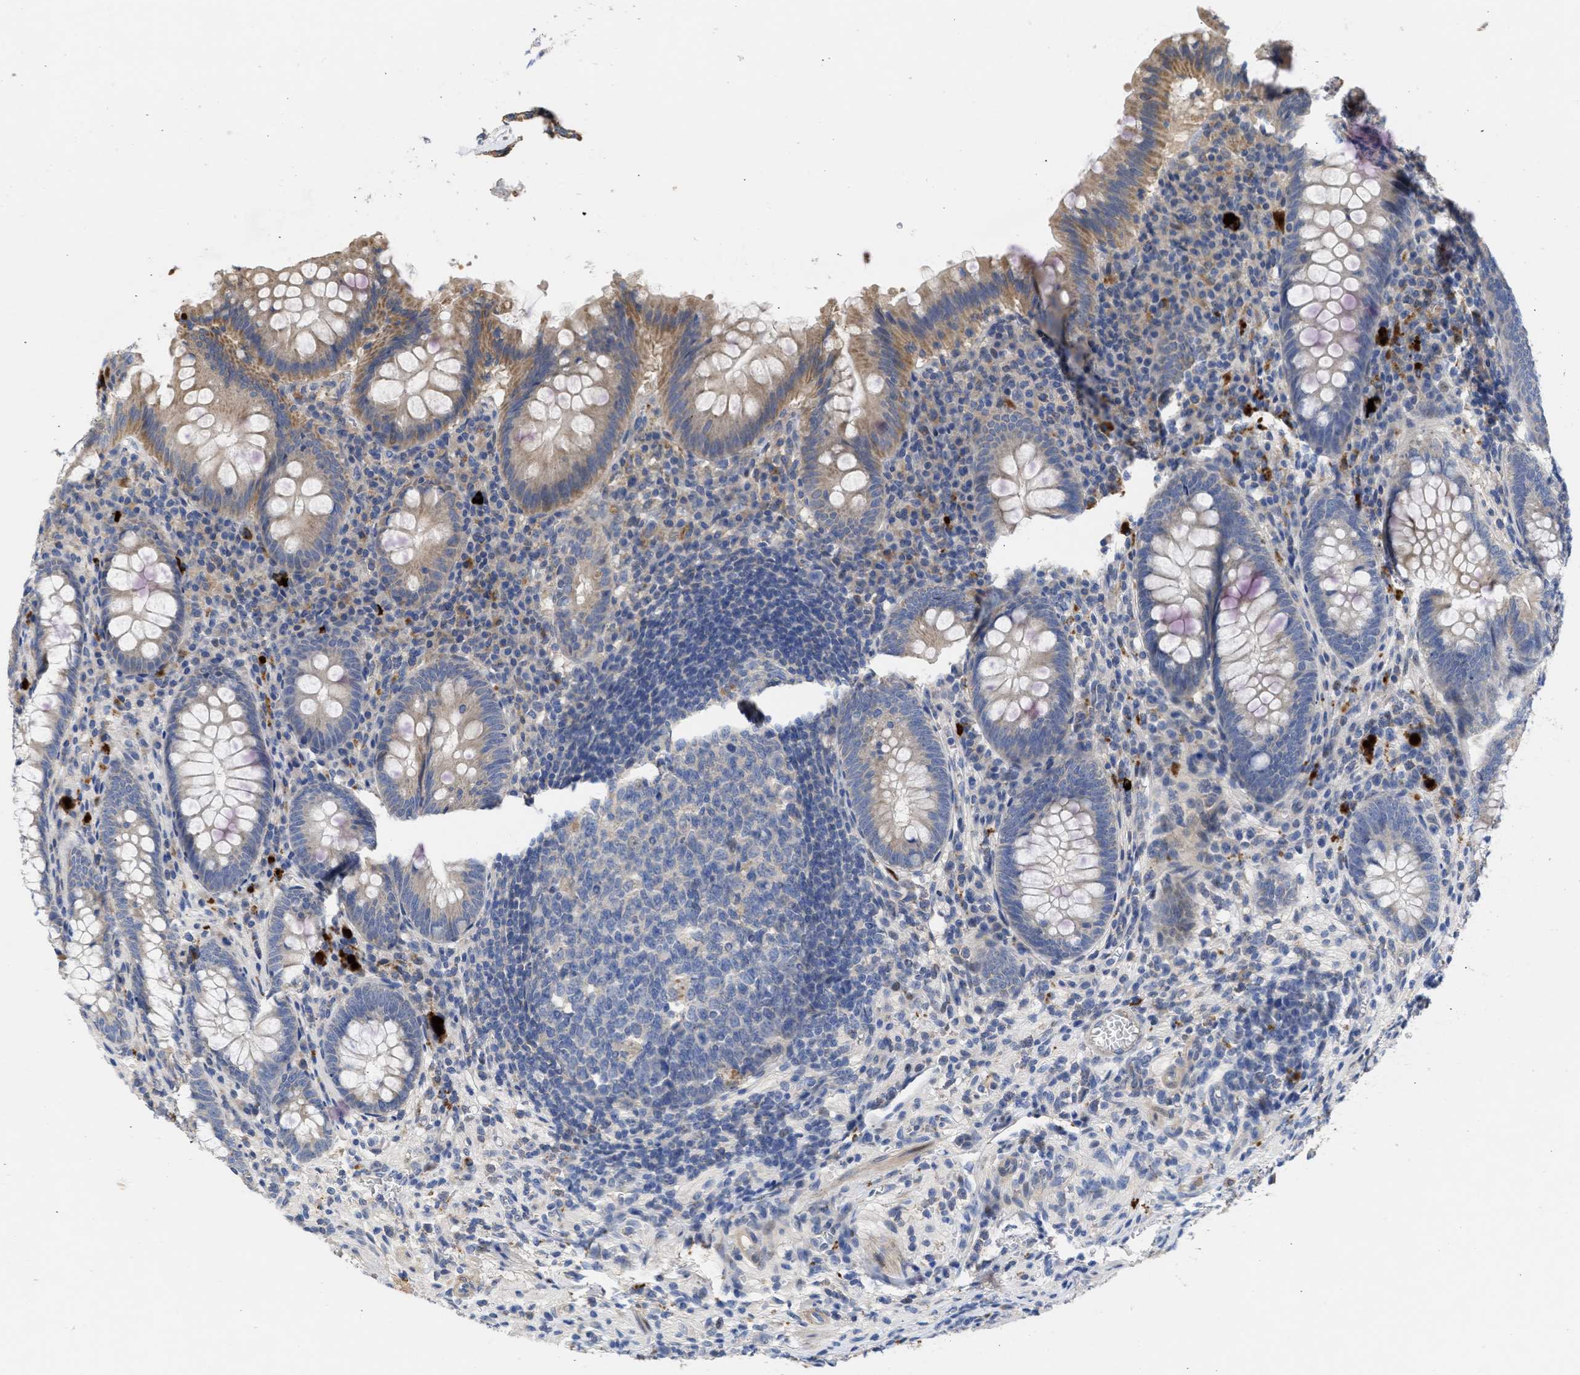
{"staining": {"intensity": "weak", "quantity": "25%-75%", "location": "cytoplasmic/membranous"}, "tissue": "appendix", "cell_type": "Glandular cells", "image_type": "normal", "snomed": [{"axis": "morphology", "description": "Normal tissue, NOS"}, {"axis": "topography", "description": "Appendix"}], "caption": "IHC micrograph of normal appendix: human appendix stained using IHC demonstrates low levels of weak protein expression localized specifically in the cytoplasmic/membranous of glandular cells, appearing as a cytoplasmic/membranous brown color.", "gene": "ARHGEF4", "patient": {"sex": "male", "age": 56}}